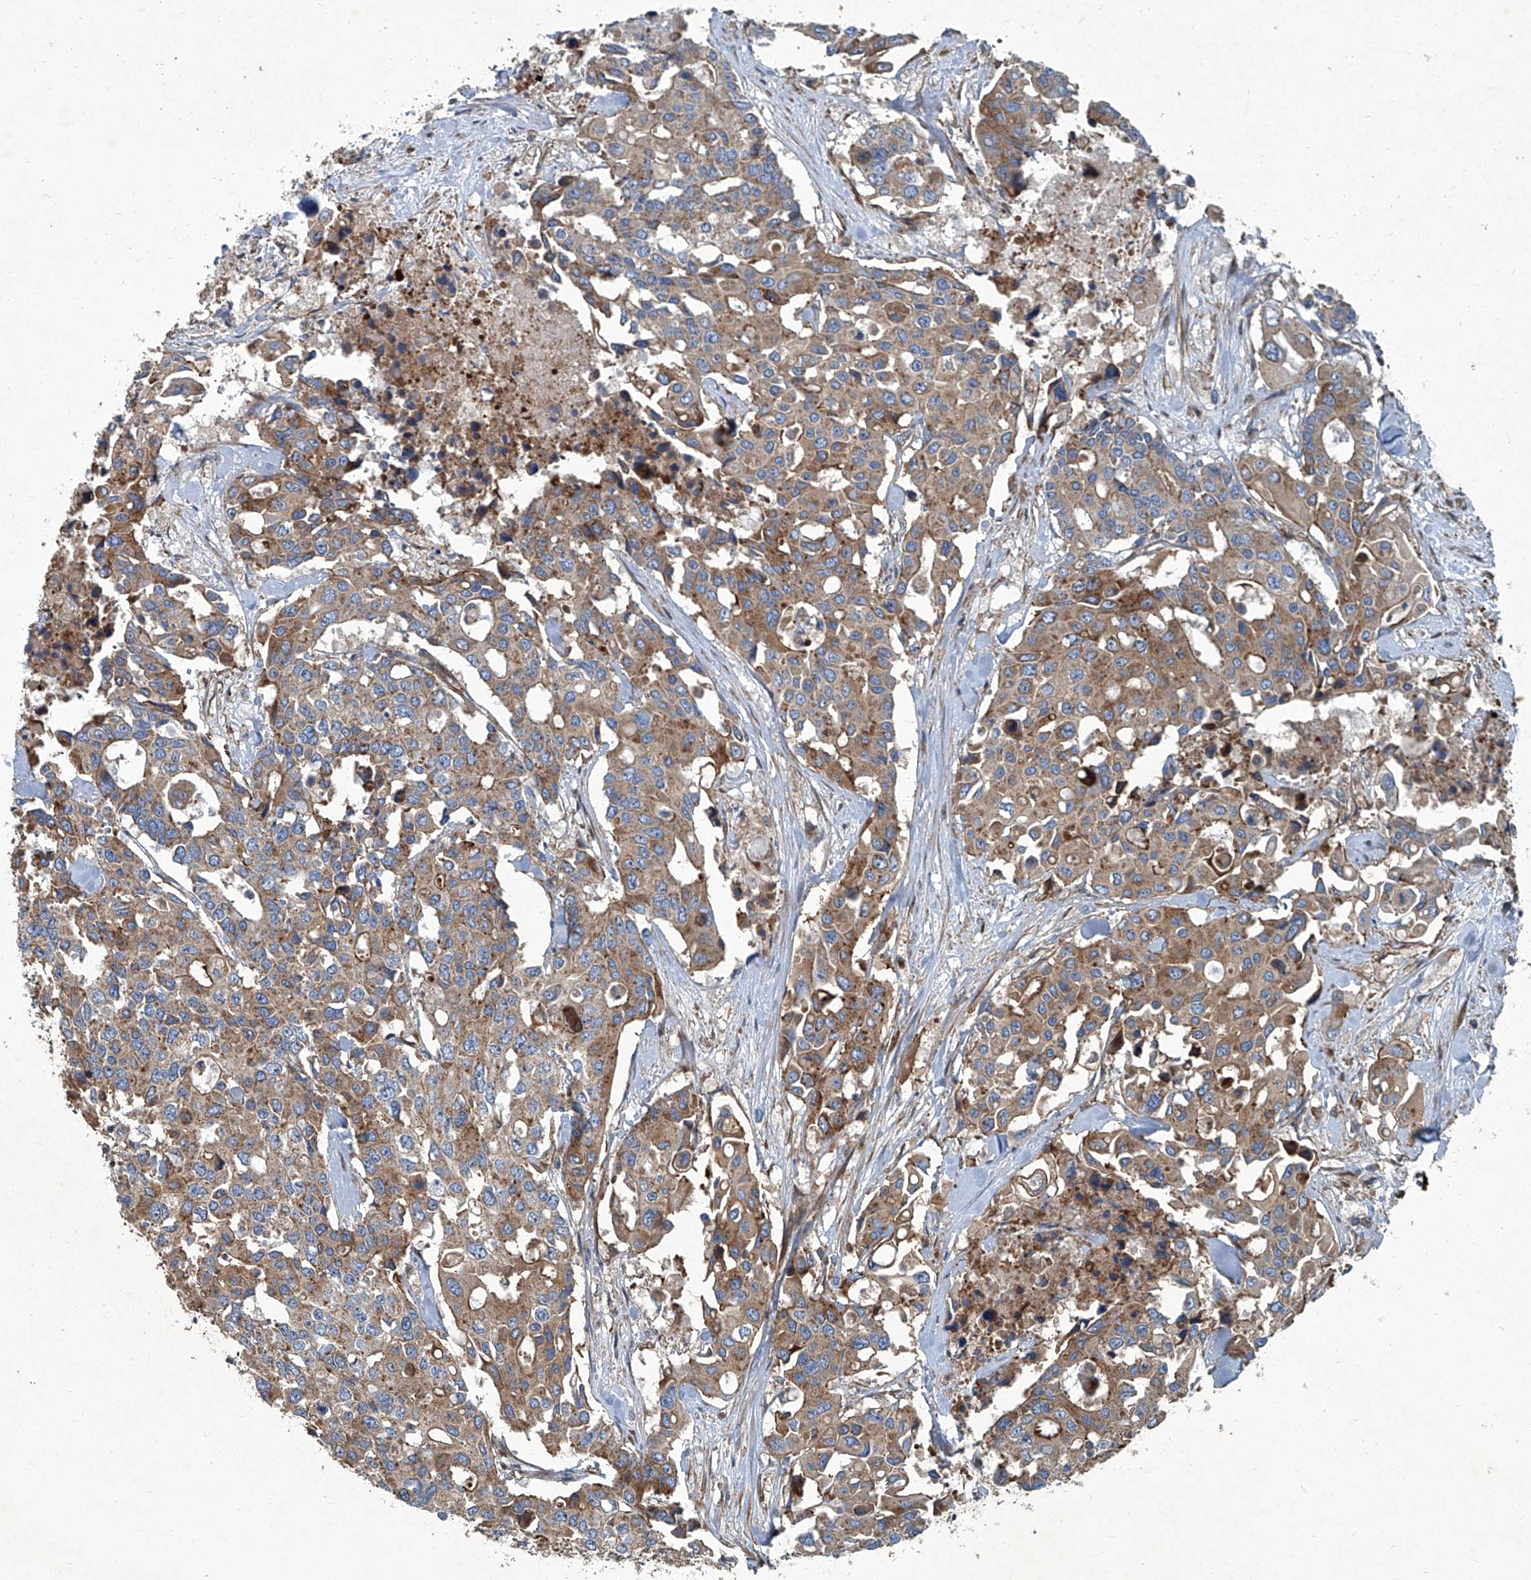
{"staining": {"intensity": "moderate", "quantity": ">75%", "location": "cytoplasmic/membranous"}, "tissue": "colorectal cancer", "cell_type": "Tumor cells", "image_type": "cancer", "snomed": [{"axis": "morphology", "description": "Adenocarcinoma, NOS"}, {"axis": "topography", "description": "Colon"}], "caption": "Moderate cytoplasmic/membranous positivity is seen in approximately >75% of tumor cells in colorectal adenocarcinoma. (DAB (3,3'-diaminobenzidine) IHC, brown staining for protein, blue staining for nuclei).", "gene": "PIGH", "patient": {"sex": "male", "age": 77}}